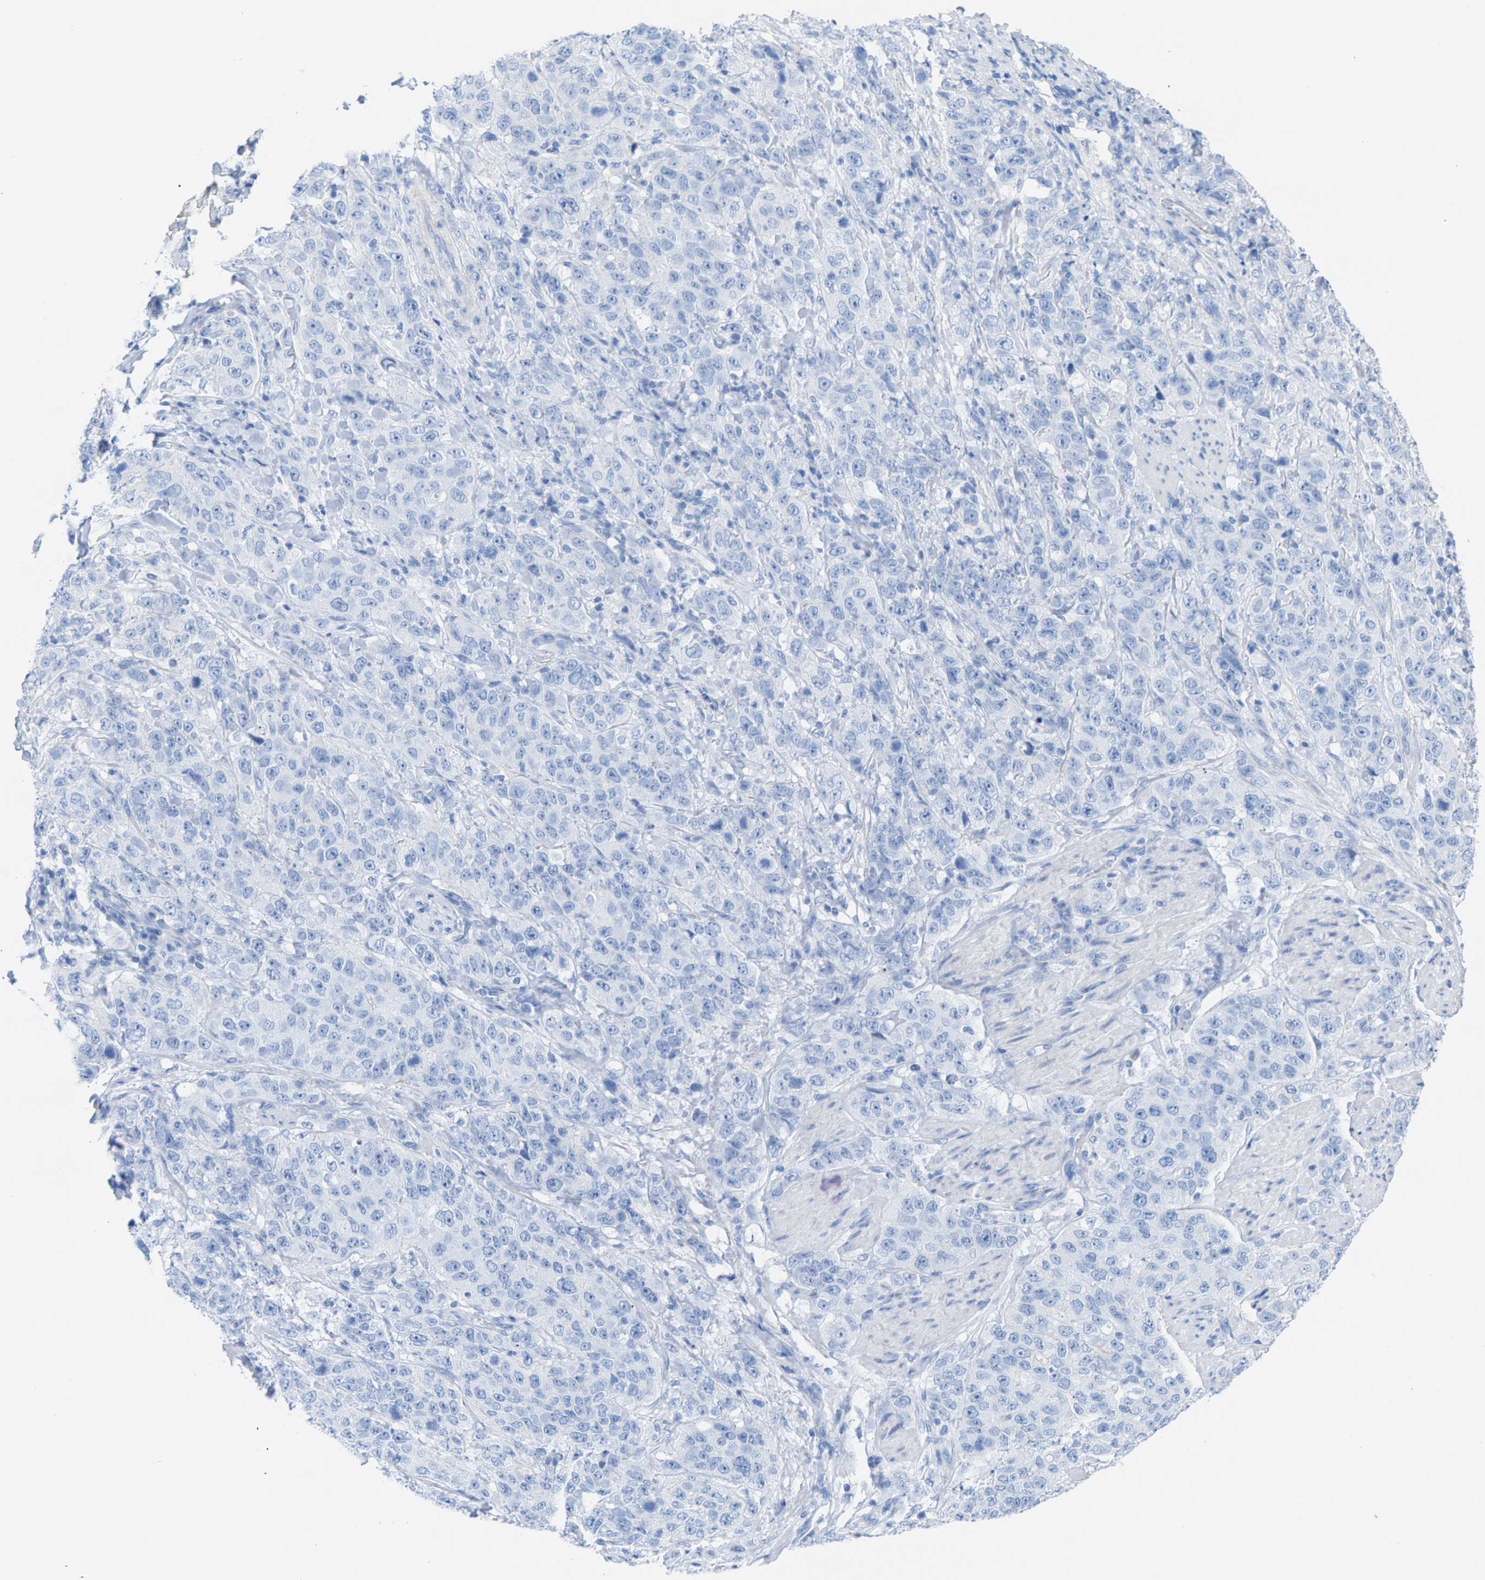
{"staining": {"intensity": "negative", "quantity": "none", "location": "none"}, "tissue": "stomach cancer", "cell_type": "Tumor cells", "image_type": "cancer", "snomed": [{"axis": "morphology", "description": "Adenocarcinoma, NOS"}, {"axis": "topography", "description": "Stomach"}], "caption": "Immunohistochemical staining of human adenocarcinoma (stomach) exhibits no significant staining in tumor cells.", "gene": "CPA1", "patient": {"sex": "male", "age": 48}}